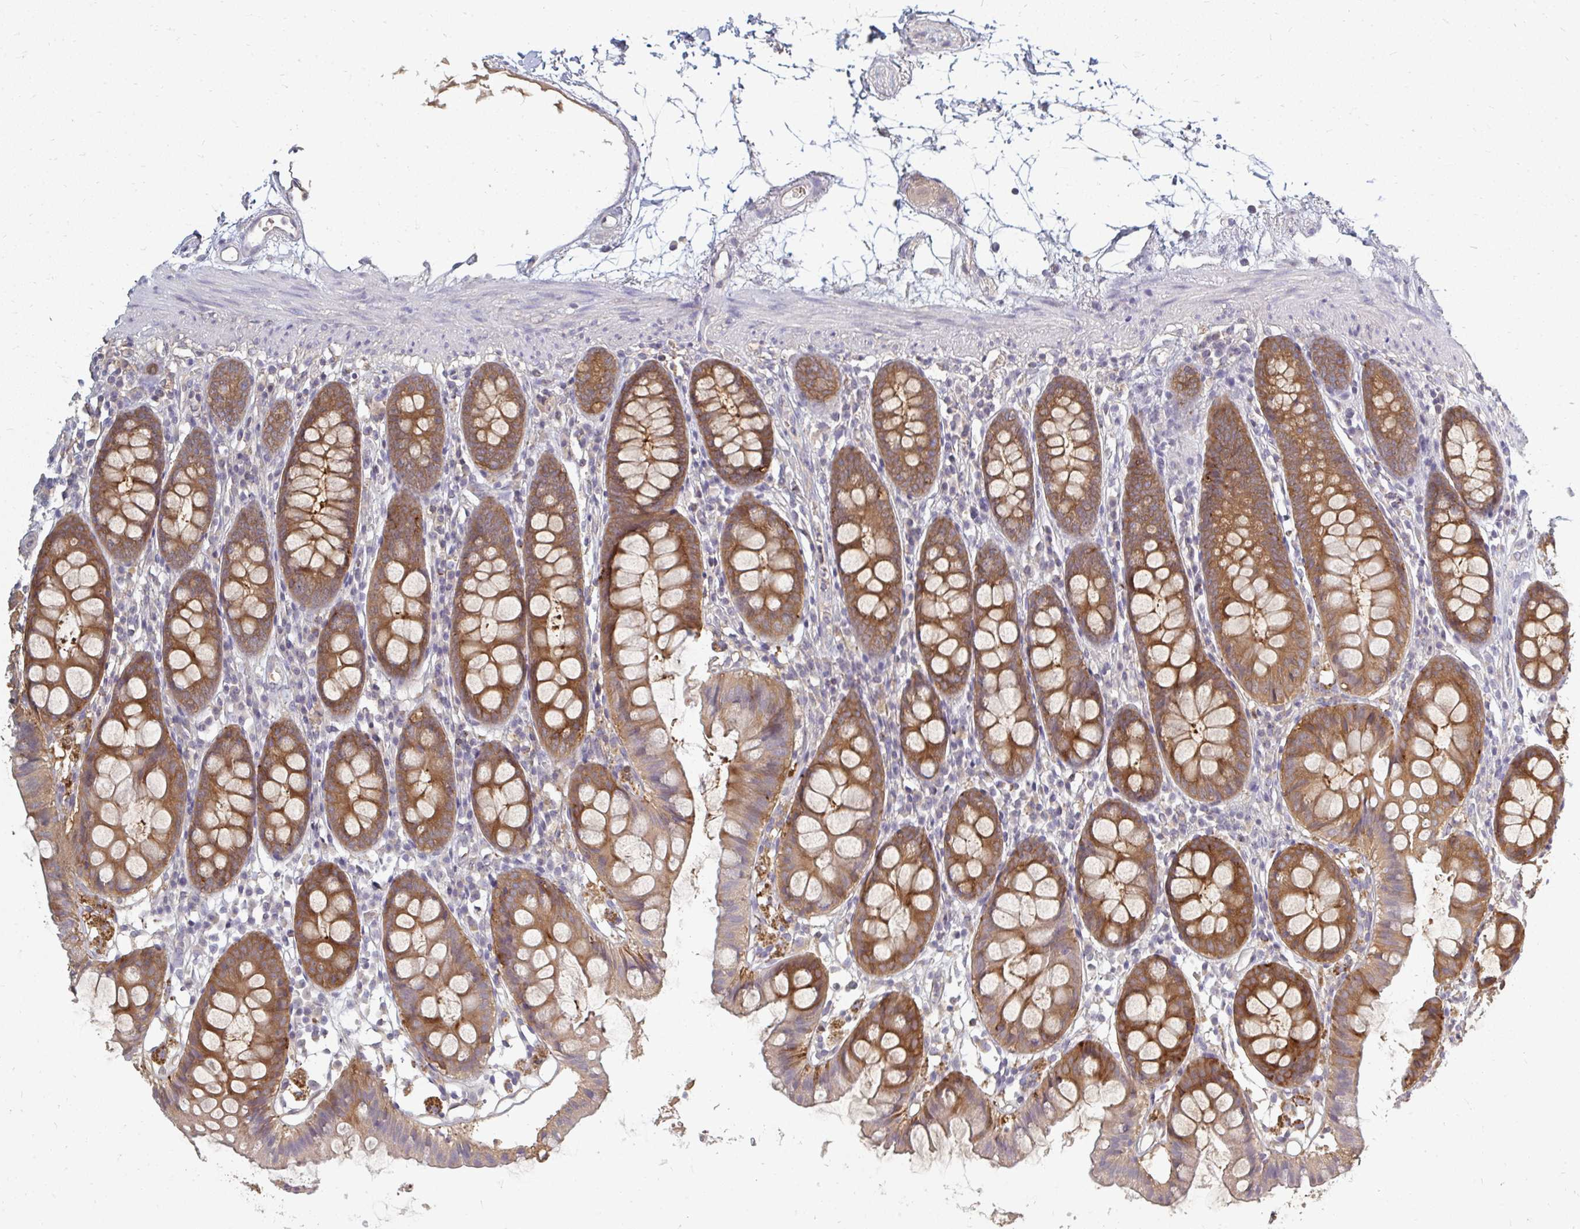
{"staining": {"intensity": "negative", "quantity": "none", "location": "none"}, "tissue": "colon", "cell_type": "Endothelial cells", "image_type": "normal", "snomed": [{"axis": "morphology", "description": "Normal tissue, NOS"}, {"axis": "topography", "description": "Colon"}], "caption": "Immunohistochemistry image of normal colon: colon stained with DAB (3,3'-diaminobenzidine) displays no significant protein staining in endothelial cells.", "gene": "ZNF285", "patient": {"sex": "female", "age": 84}}